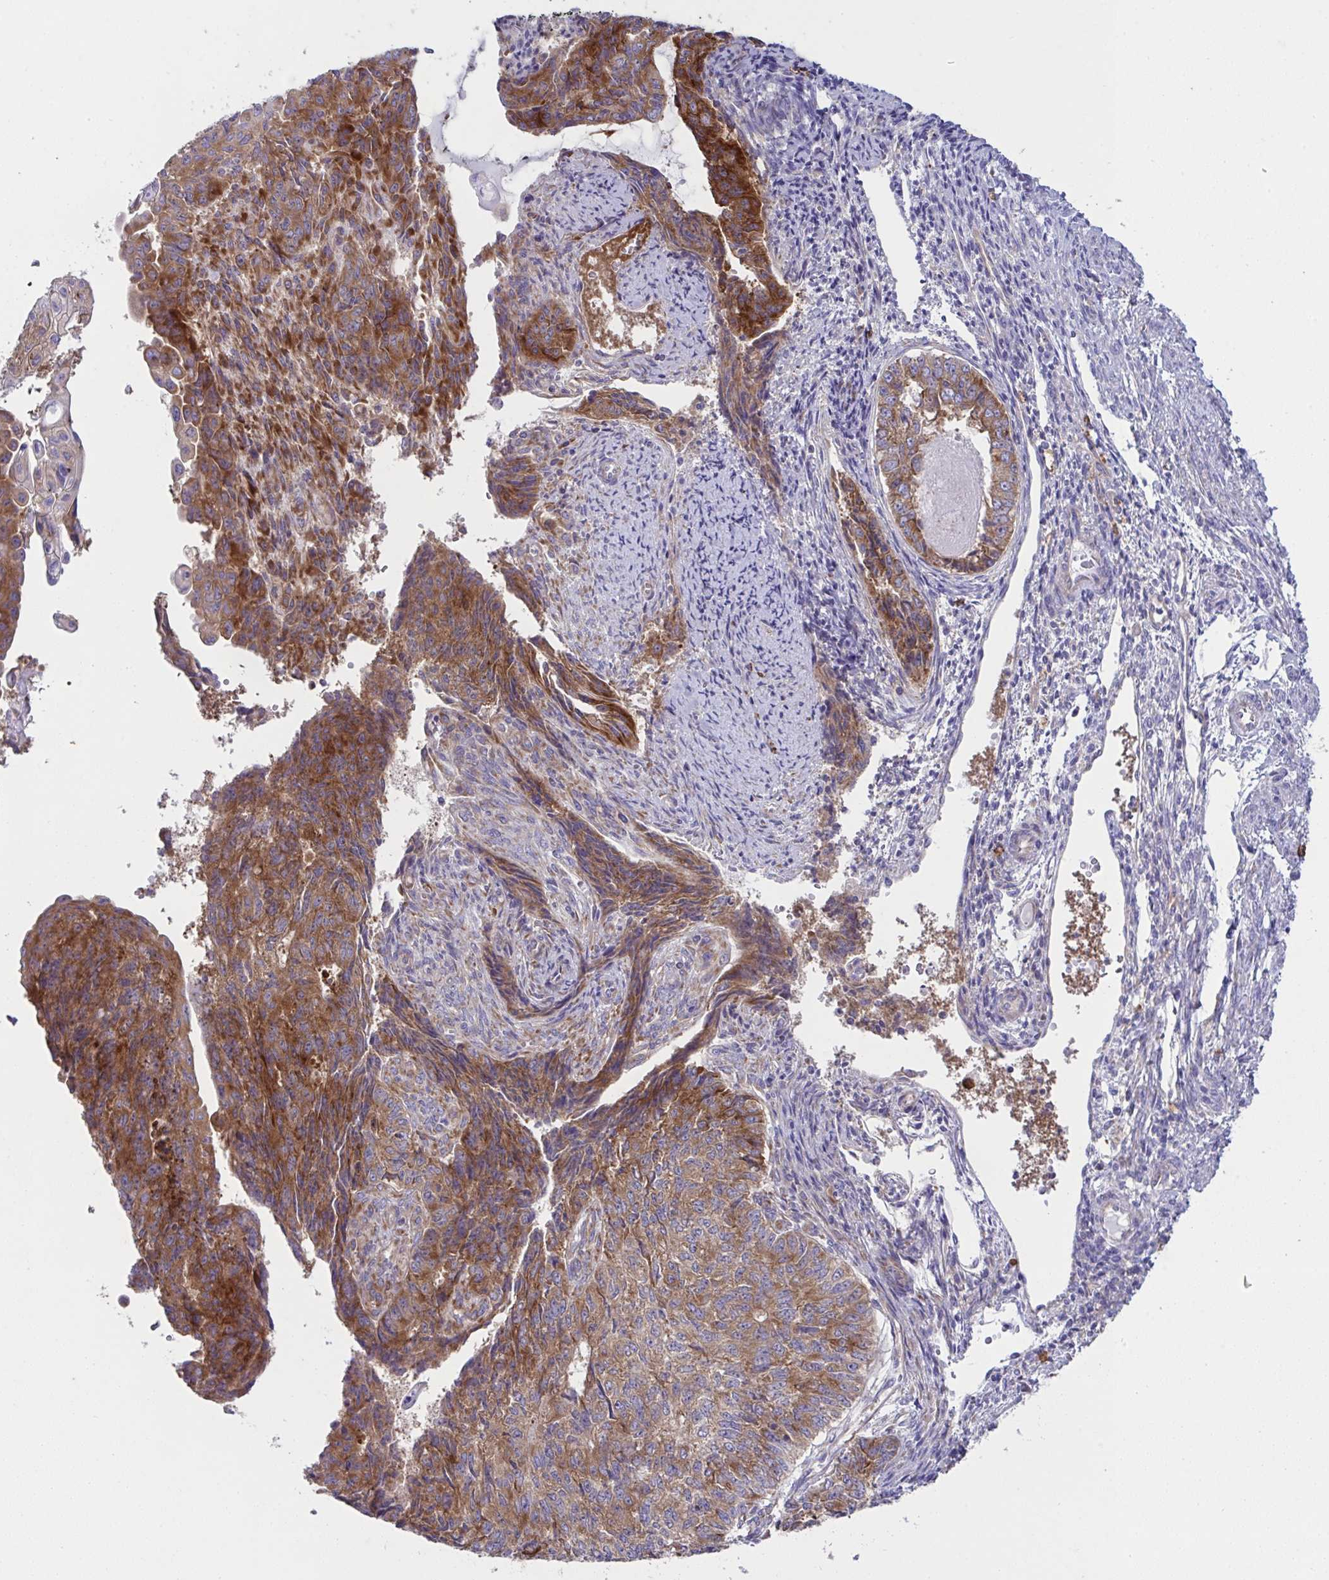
{"staining": {"intensity": "strong", "quantity": ">75%", "location": "cytoplasmic/membranous"}, "tissue": "endometrial cancer", "cell_type": "Tumor cells", "image_type": "cancer", "snomed": [{"axis": "morphology", "description": "Adenocarcinoma, NOS"}, {"axis": "topography", "description": "Endometrium"}], "caption": "Adenocarcinoma (endometrial) stained for a protein displays strong cytoplasmic/membranous positivity in tumor cells.", "gene": "FAU", "patient": {"sex": "female", "age": 32}}